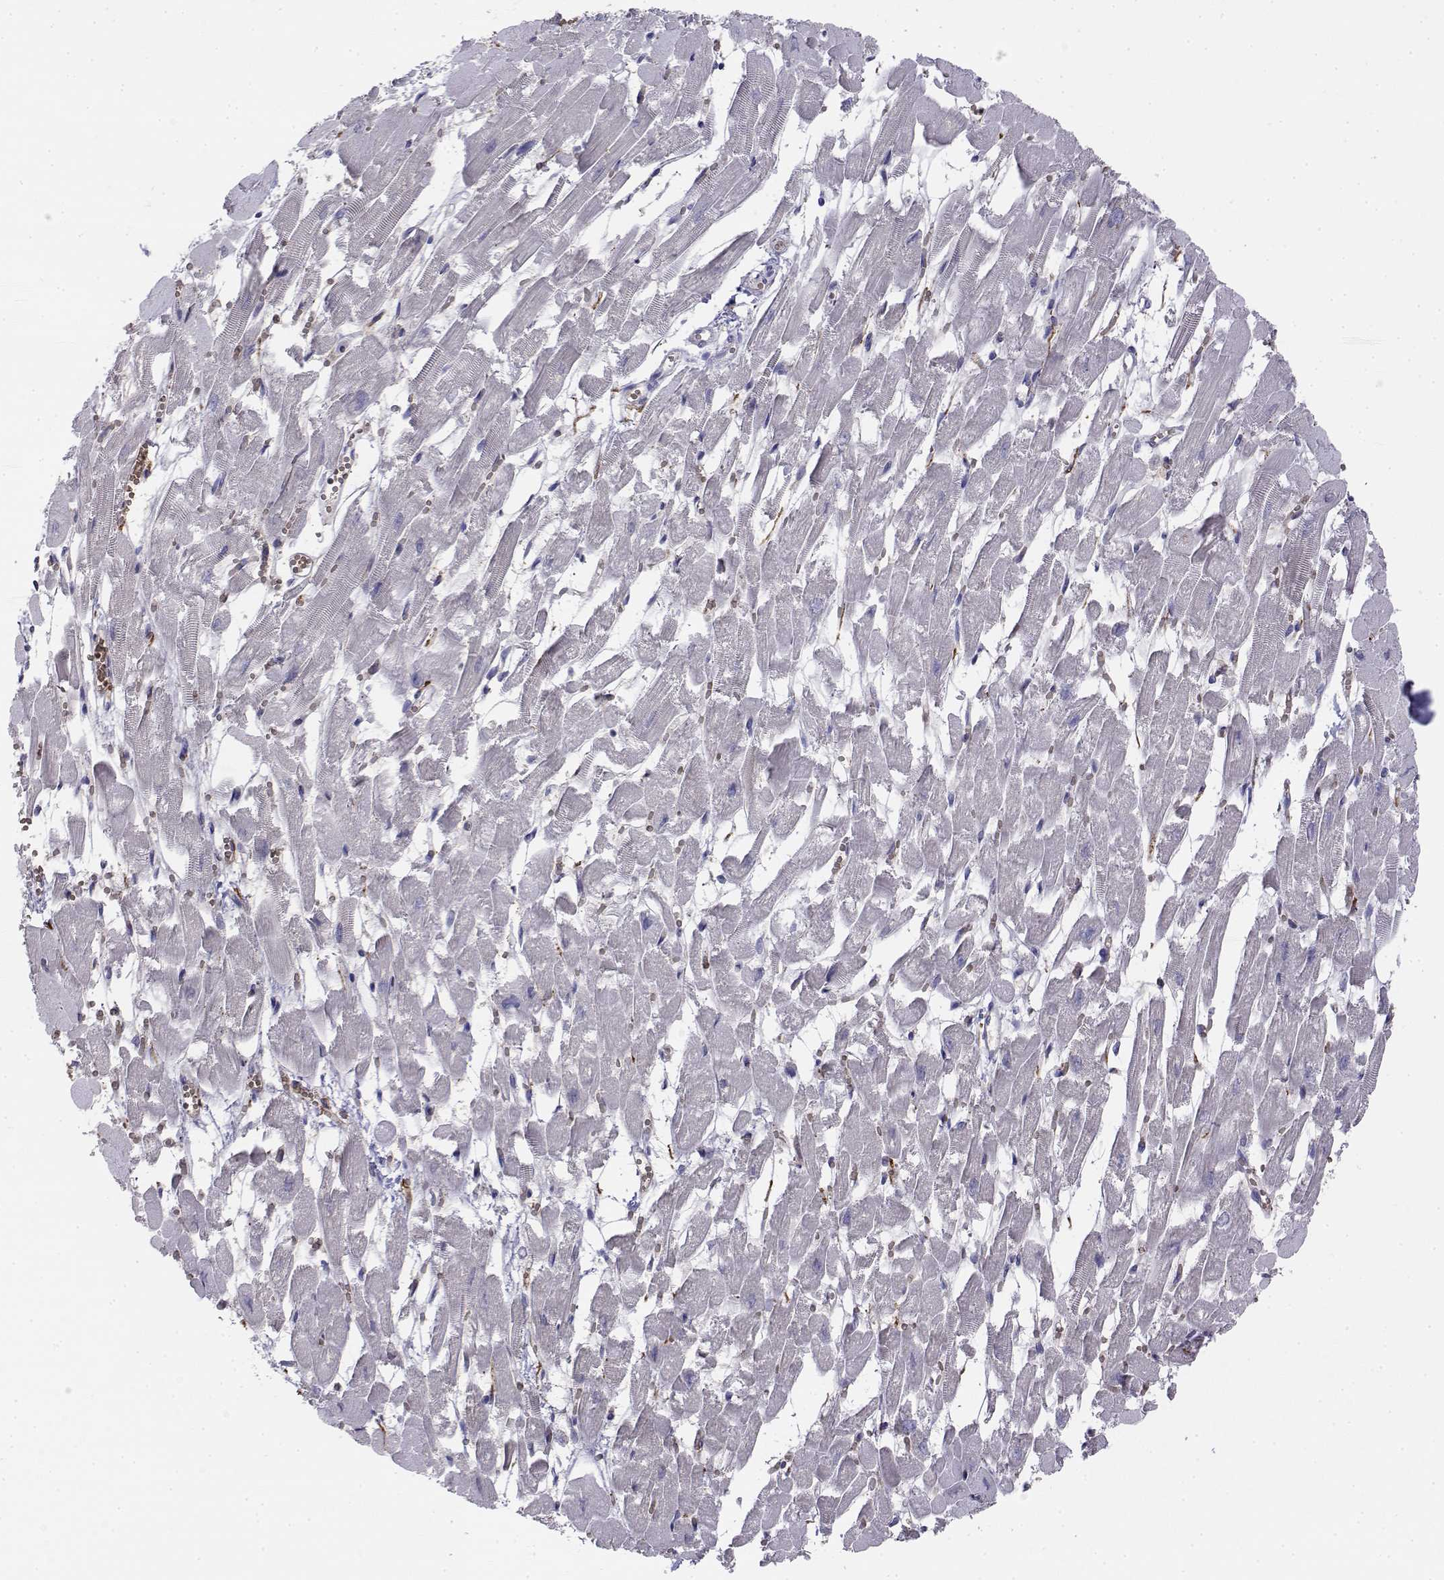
{"staining": {"intensity": "negative", "quantity": "none", "location": "none"}, "tissue": "heart muscle", "cell_type": "Cardiomyocytes", "image_type": "normal", "snomed": [{"axis": "morphology", "description": "Normal tissue, NOS"}, {"axis": "topography", "description": "Heart"}], "caption": "Immunohistochemistry image of benign human heart muscle stained for a protein (brown), which displays no positivity in cardiomyocytes.", "gene": "CADM1", "patient": {"sex": "female", "age": 52}}